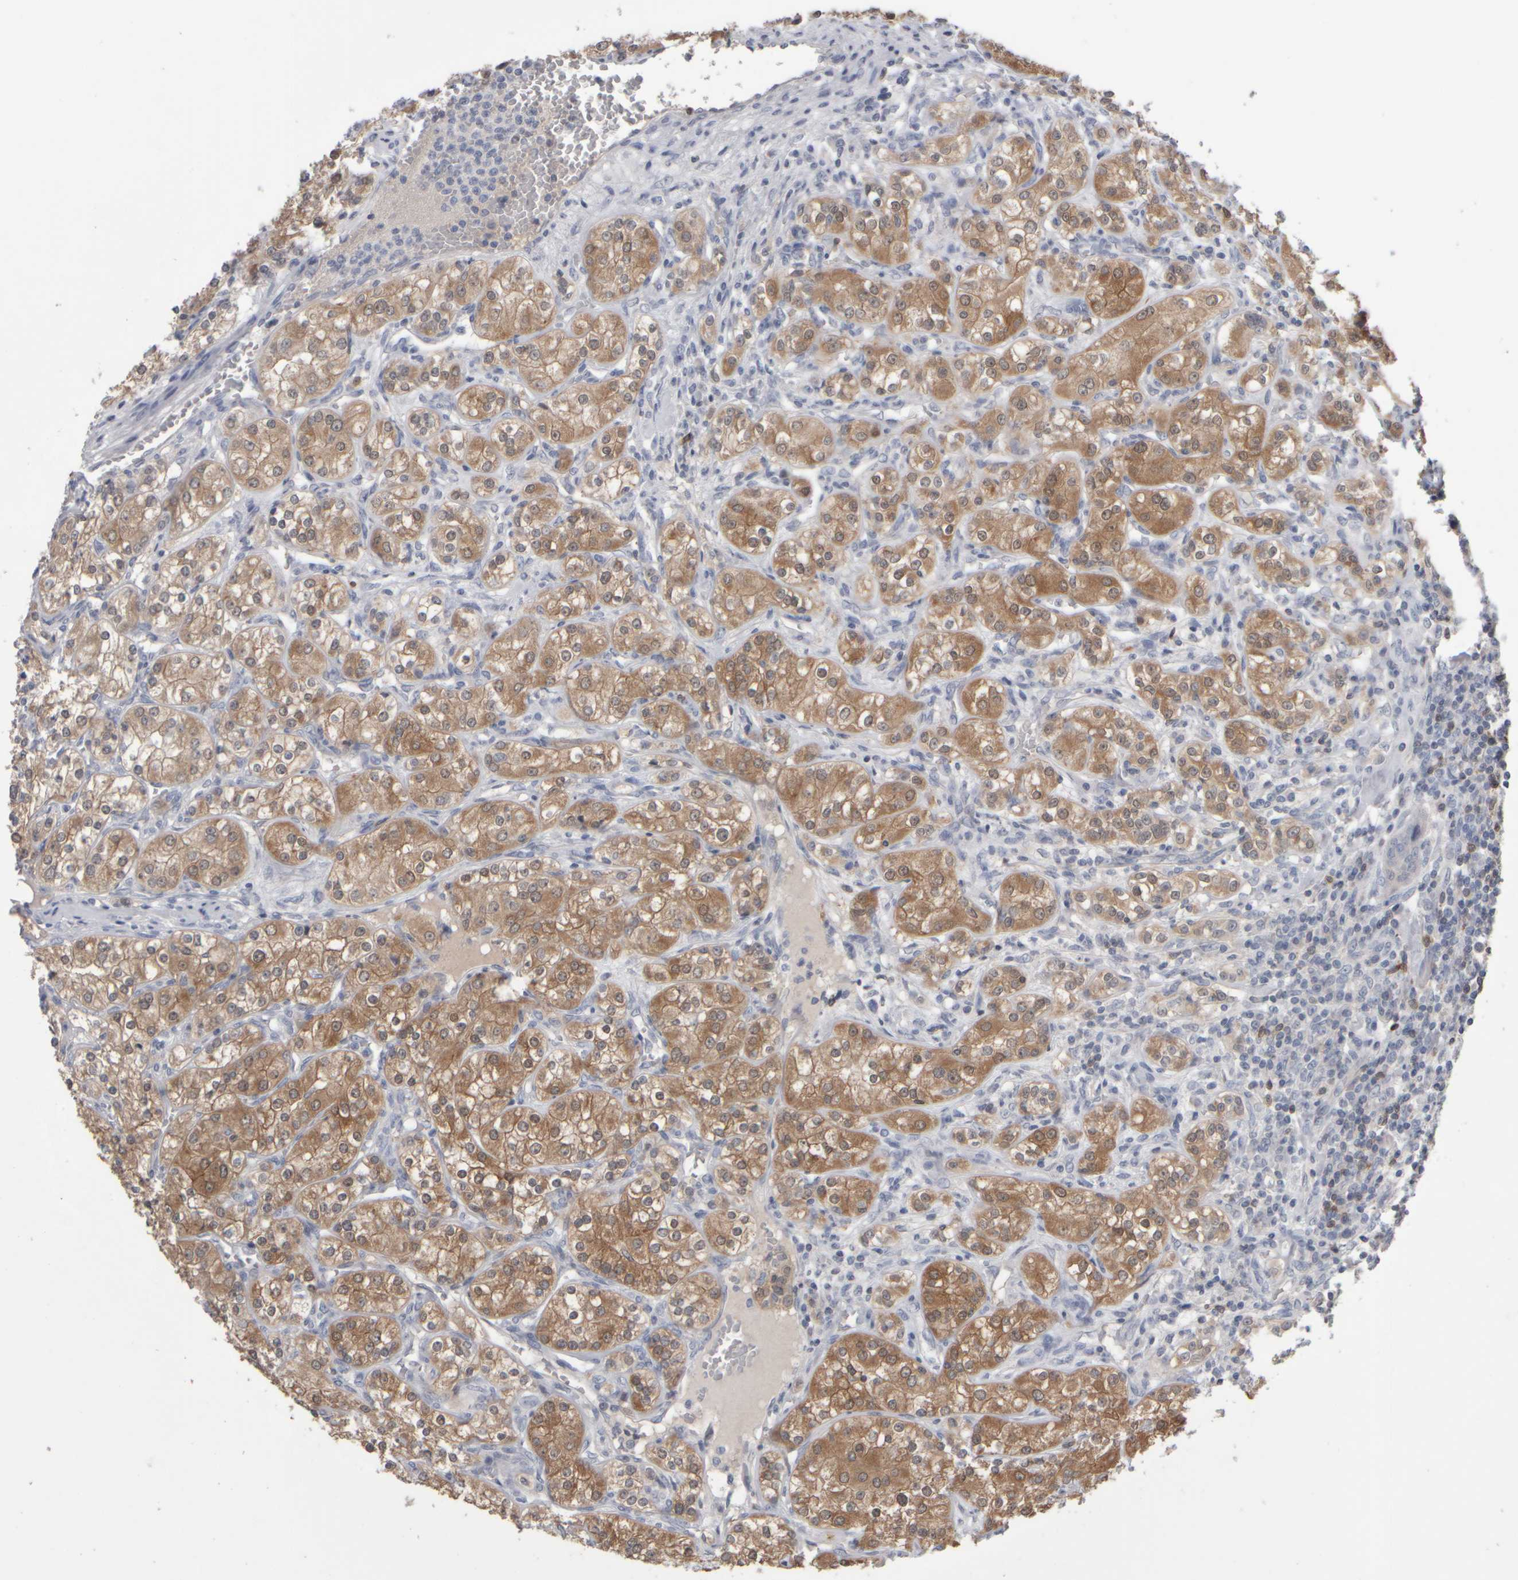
{"staining": {"intensity": "moderate", "quantity": ">75%", "location": "cytoplasmic/membranous"}, "tissue": "renal cancer", "cell_type": "Tumor cells", "image_type": "cancer", "snomed": [{"axis": "morphology", "description": "Adenocarcinoma, NOS"}, {"axis": "topography", "description": "Kidney"}], "caption": "Protein staining of renal cancer tissue exhibits moderate cytoplasmic/membranous staining in about >75% of tumor cells.", "gene": "EPHX2", "patient": {"sex": "male", "age": 77}}